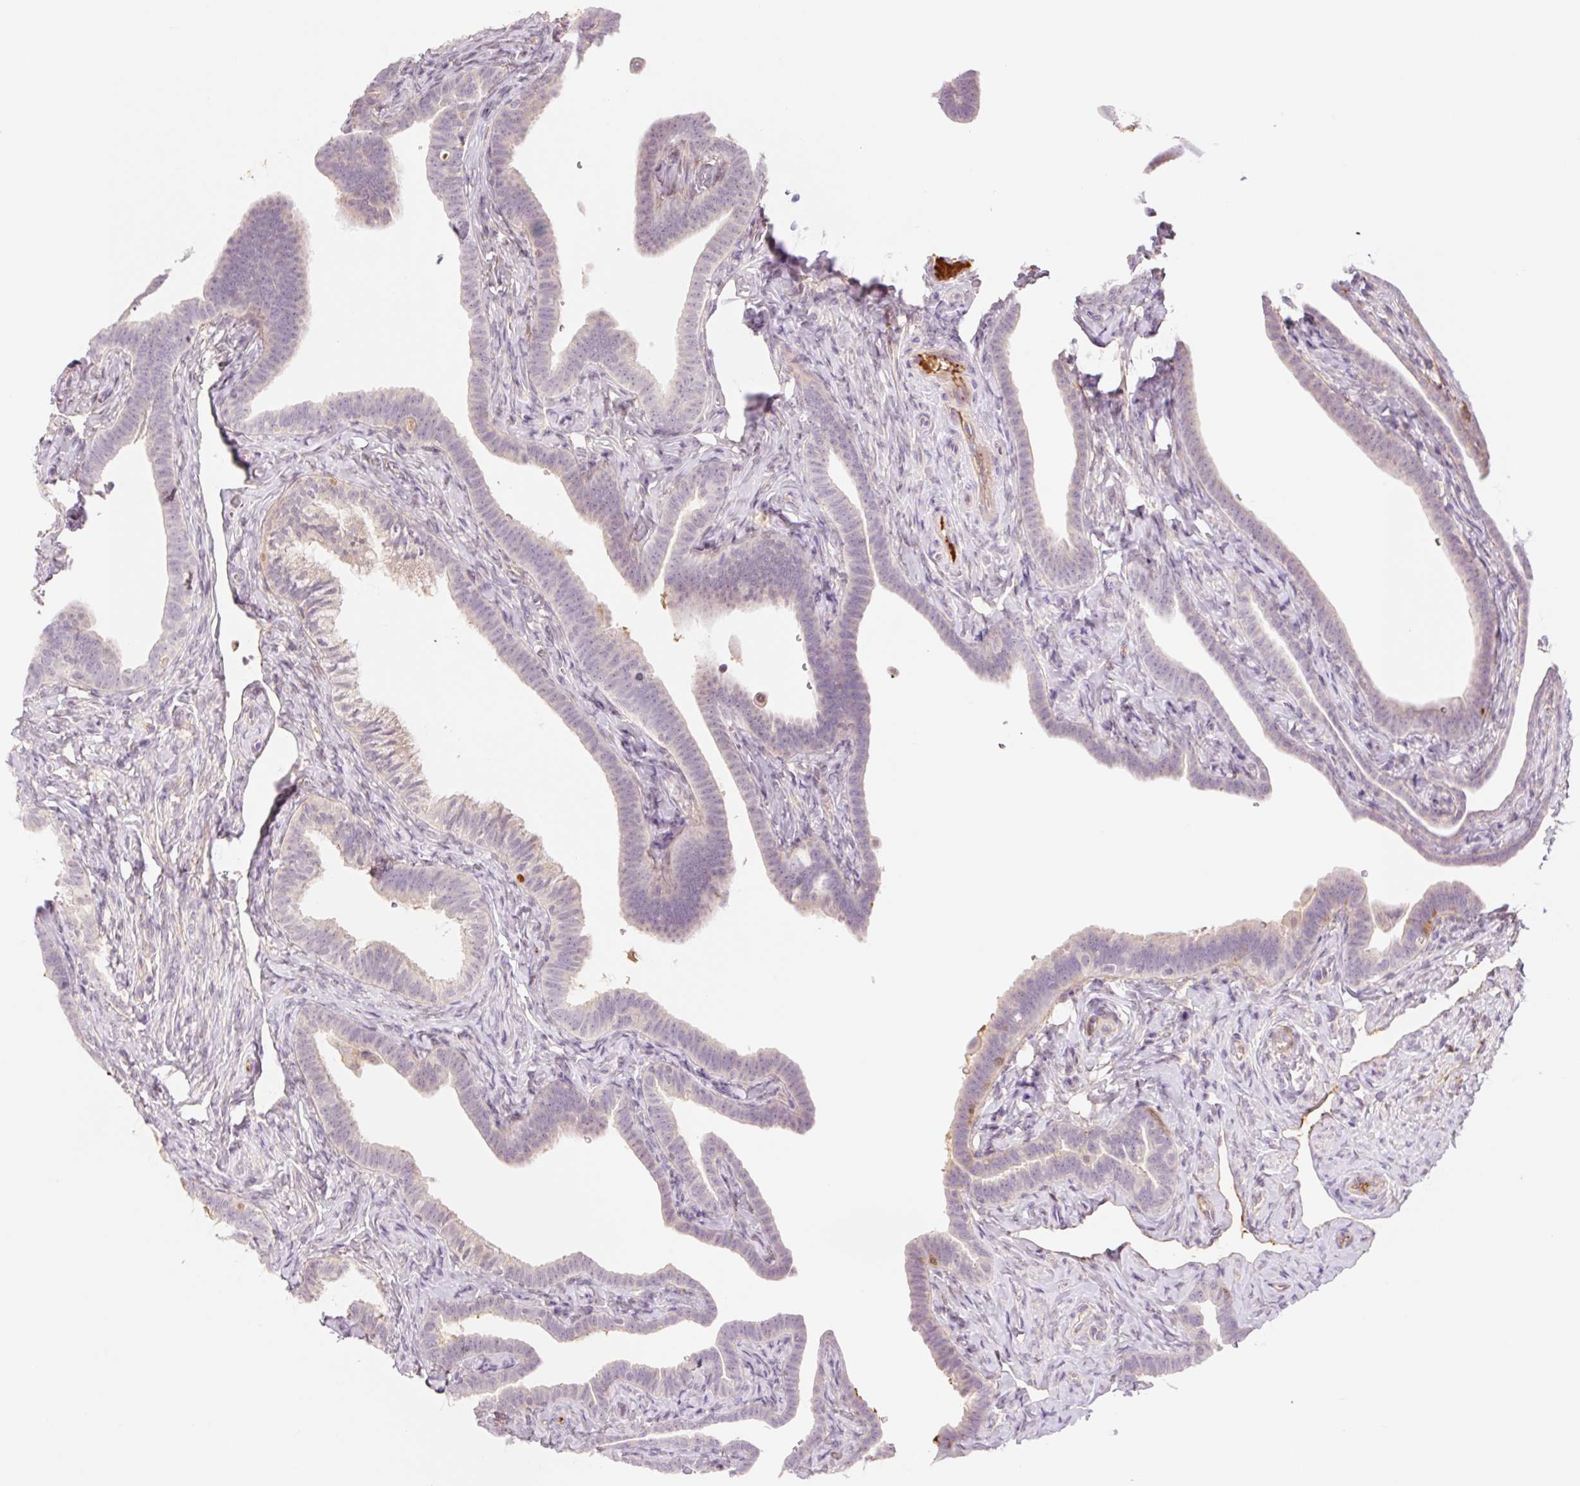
{"staining": {"intensity": "negative", "quantity": "none", "location": "none"}, "tissue": "fallopian tube", "cell_type": "Glandular cells", "image_type": "normal", "snomed": [{"axis": "morphology", "description": "Normal tissue, NOS"}, {"axis": "topography", "description": "Fallopian tube"}], "caption": "IHC photomicrograph of benign fallopian tube: fallopian tube stained with DAB reveals no significant protein expression in glandular cells. (DAB immunohistochemistry (IHC) with hematoxylin counter stain).", "gene": "HEBP1", "patient": {"sex": "female", "age": 69}}